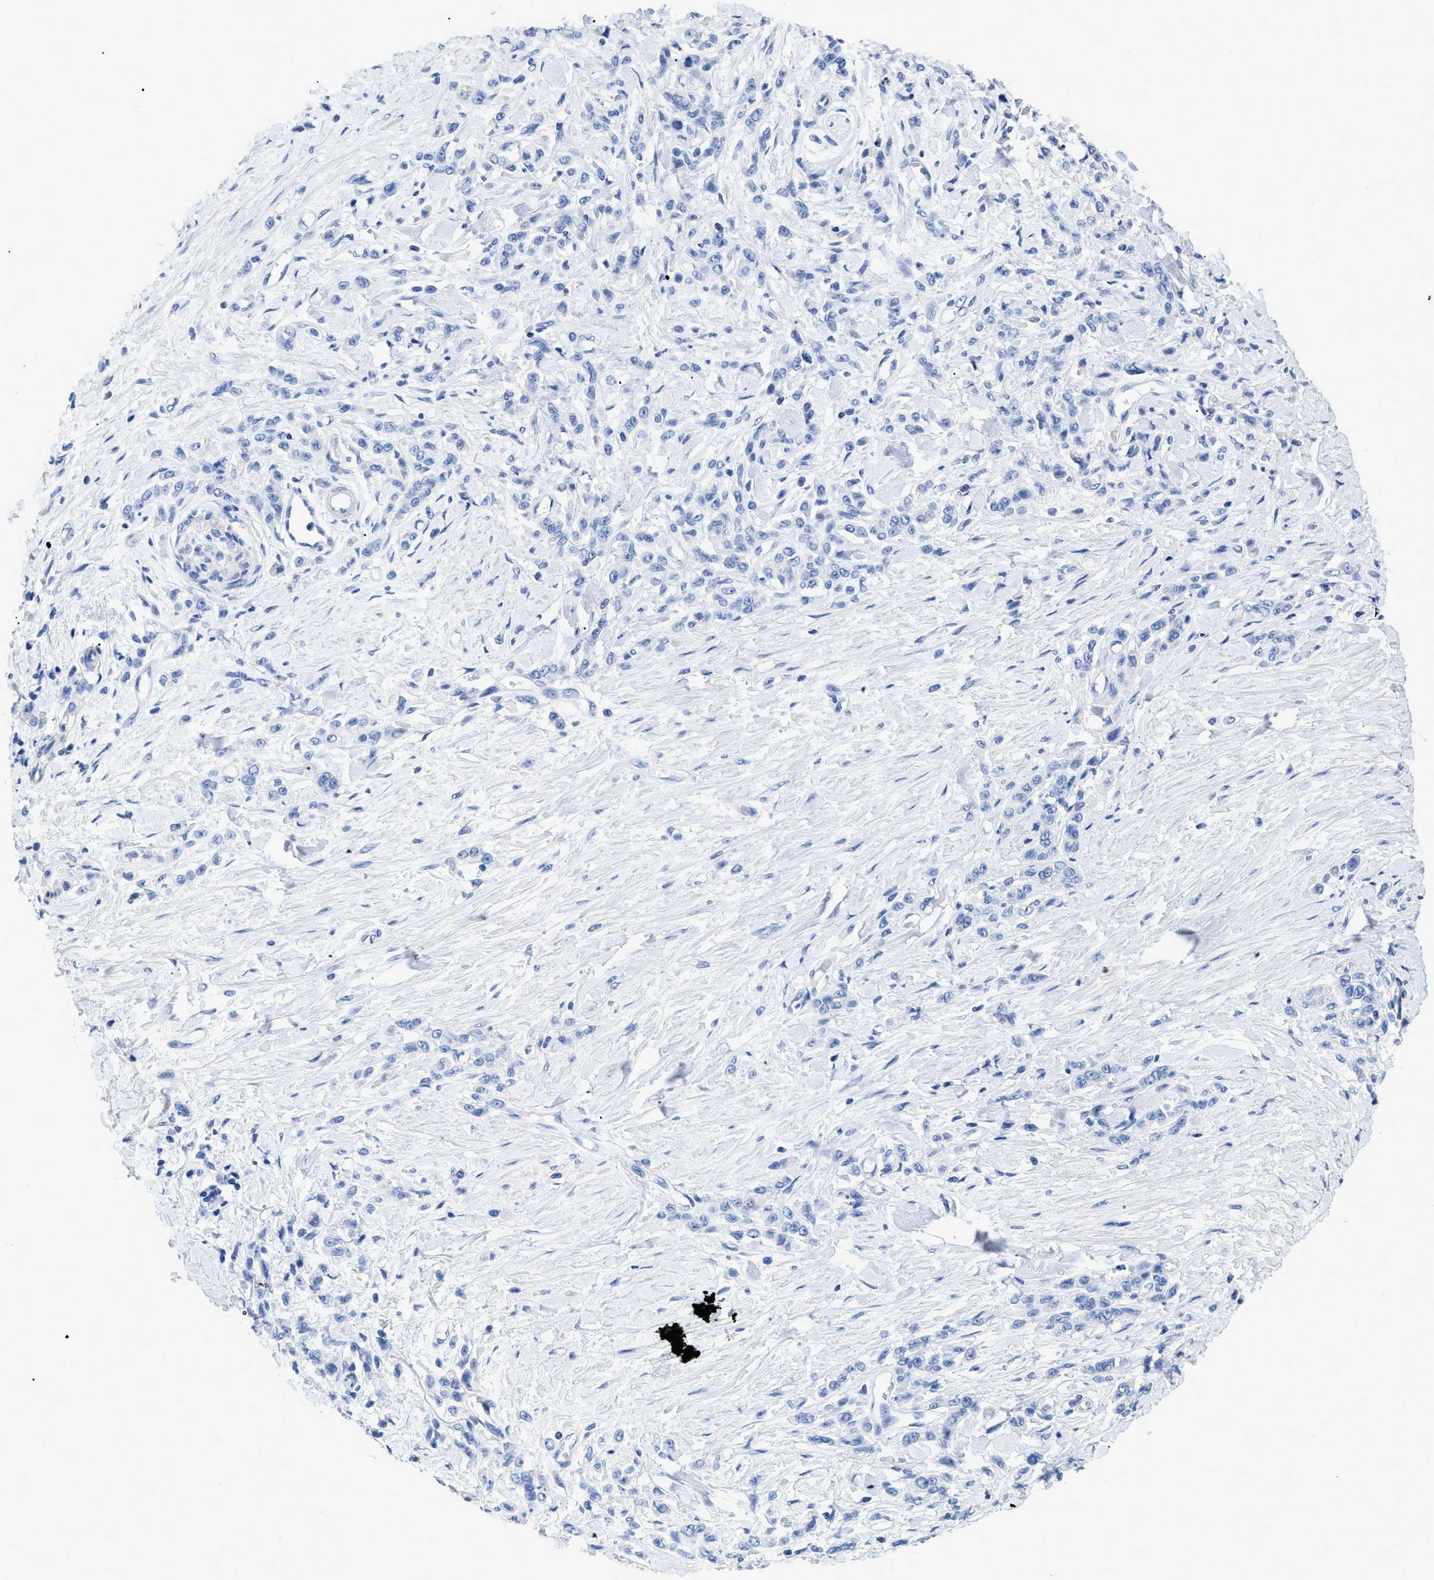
{"staining": {"intensity": "negative", "quantity": "none", "location": "none"}, "tissue": "stomach cancer", "cell_type": "Tumor cells", "image_type": "cancer", "snomed": [{"axis": "morphology", "description": "Normal tissue, NOS"}, {"axis": "morphology", "description": "Adenocarcinoma, NOS"}, {"axis": "topography", "description": "Stomach"}], "caption": "Human stomach cancer stained for a protein using immunohistochemistry (IHC) exhibits no positivity in tumor cells.", "gene": "DLC1", "patient": {"sex": "male", "age": 82}}